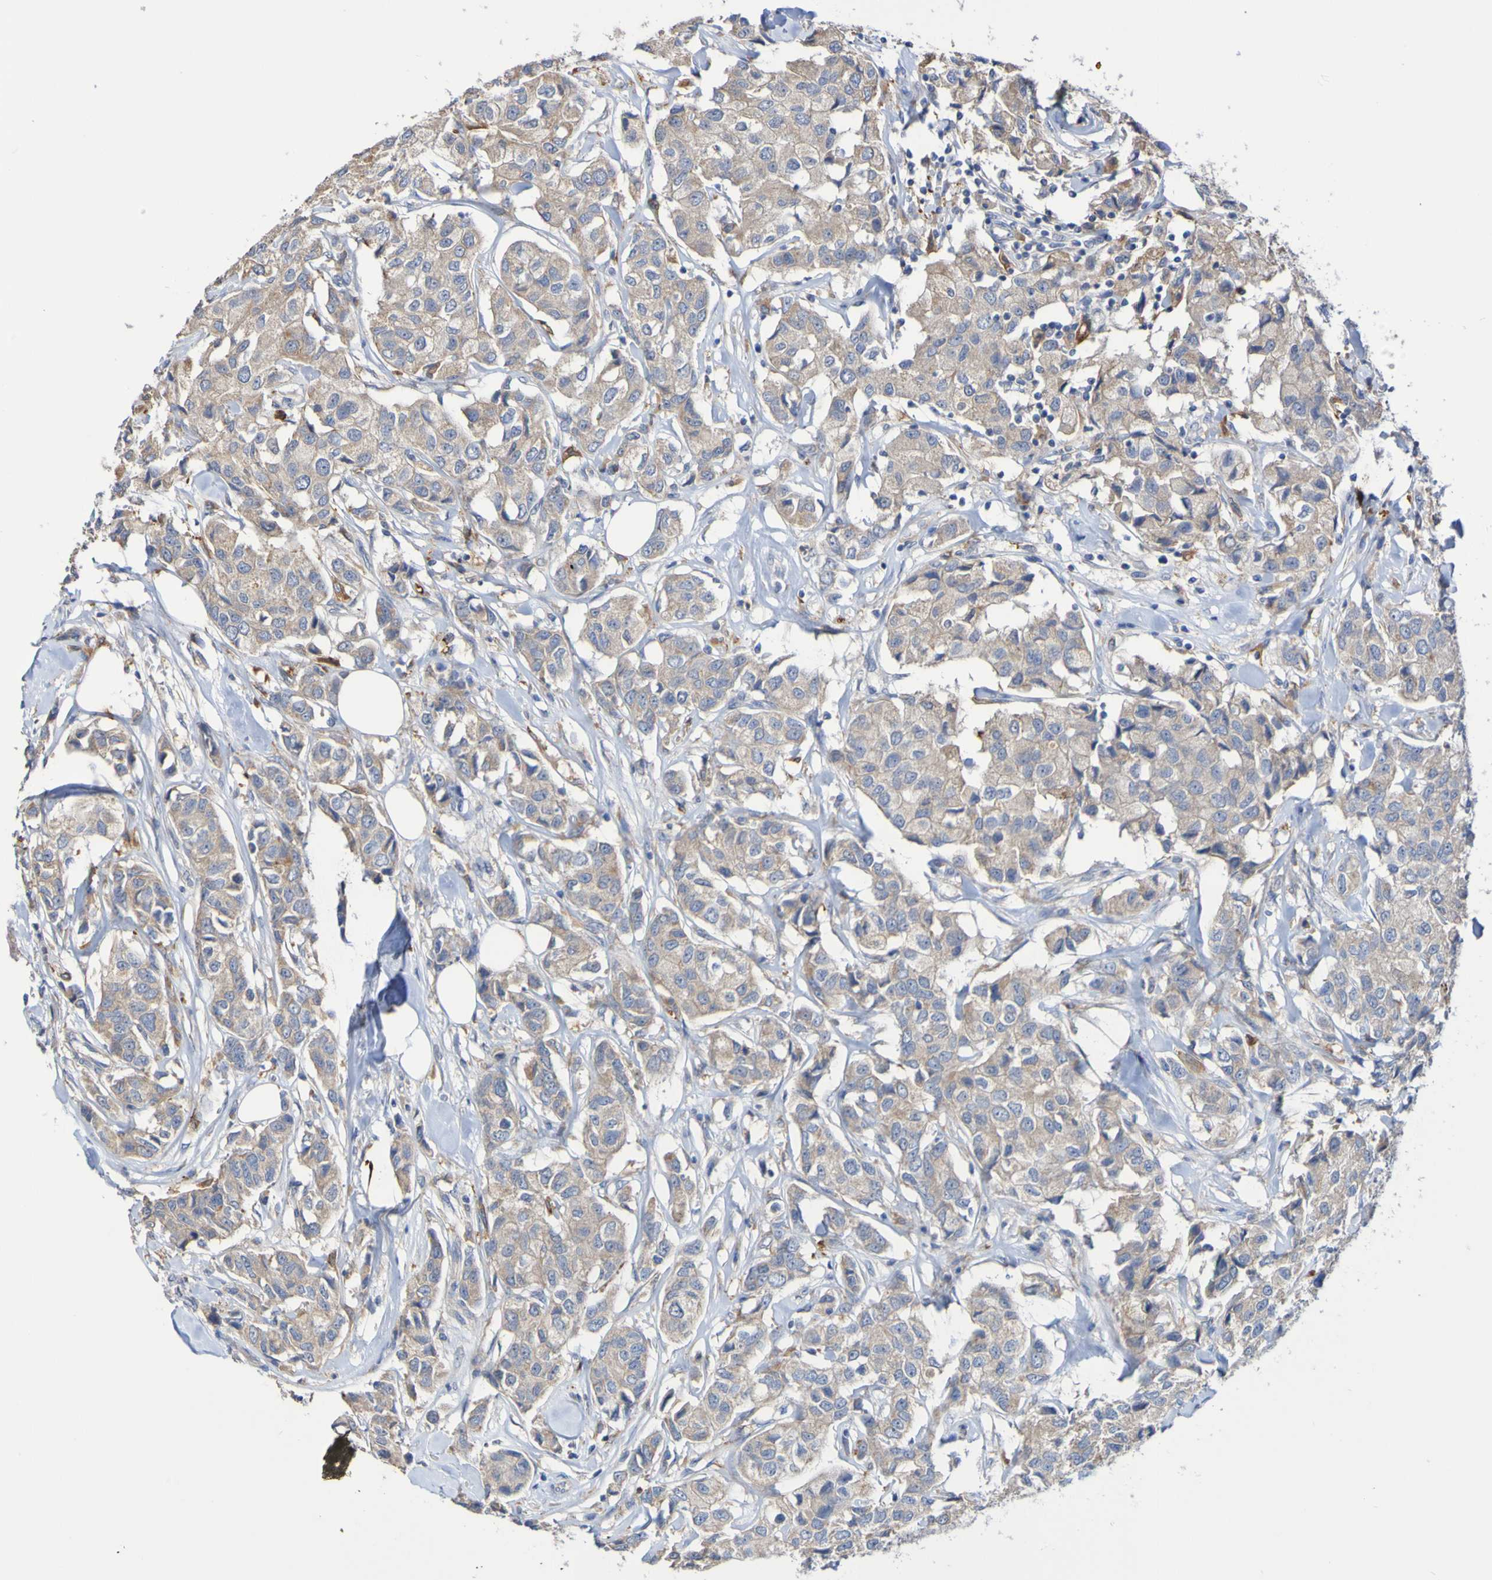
{"staining": {"intensity": "weak", "quantity": ">75%", "location": "cytoplasmic/membranous"}, "tissue": "breast cancer", "cell_type": "Tumor cells", "image_type": "cancer", "snomed": [{"axis": "morphology", "description": "Duct carcinoma"}, {"axis": "topography", "description": "Breast"}], "caption": "There is low levels of weak cytoplasmic/membranous expression in tumor cells of breast infiltrating ductal carcinoma, as demonstrated by immunohistochemical staining (brown color).", "gene": "PHYH", "patient": {"sex": "female", "age": 80}}